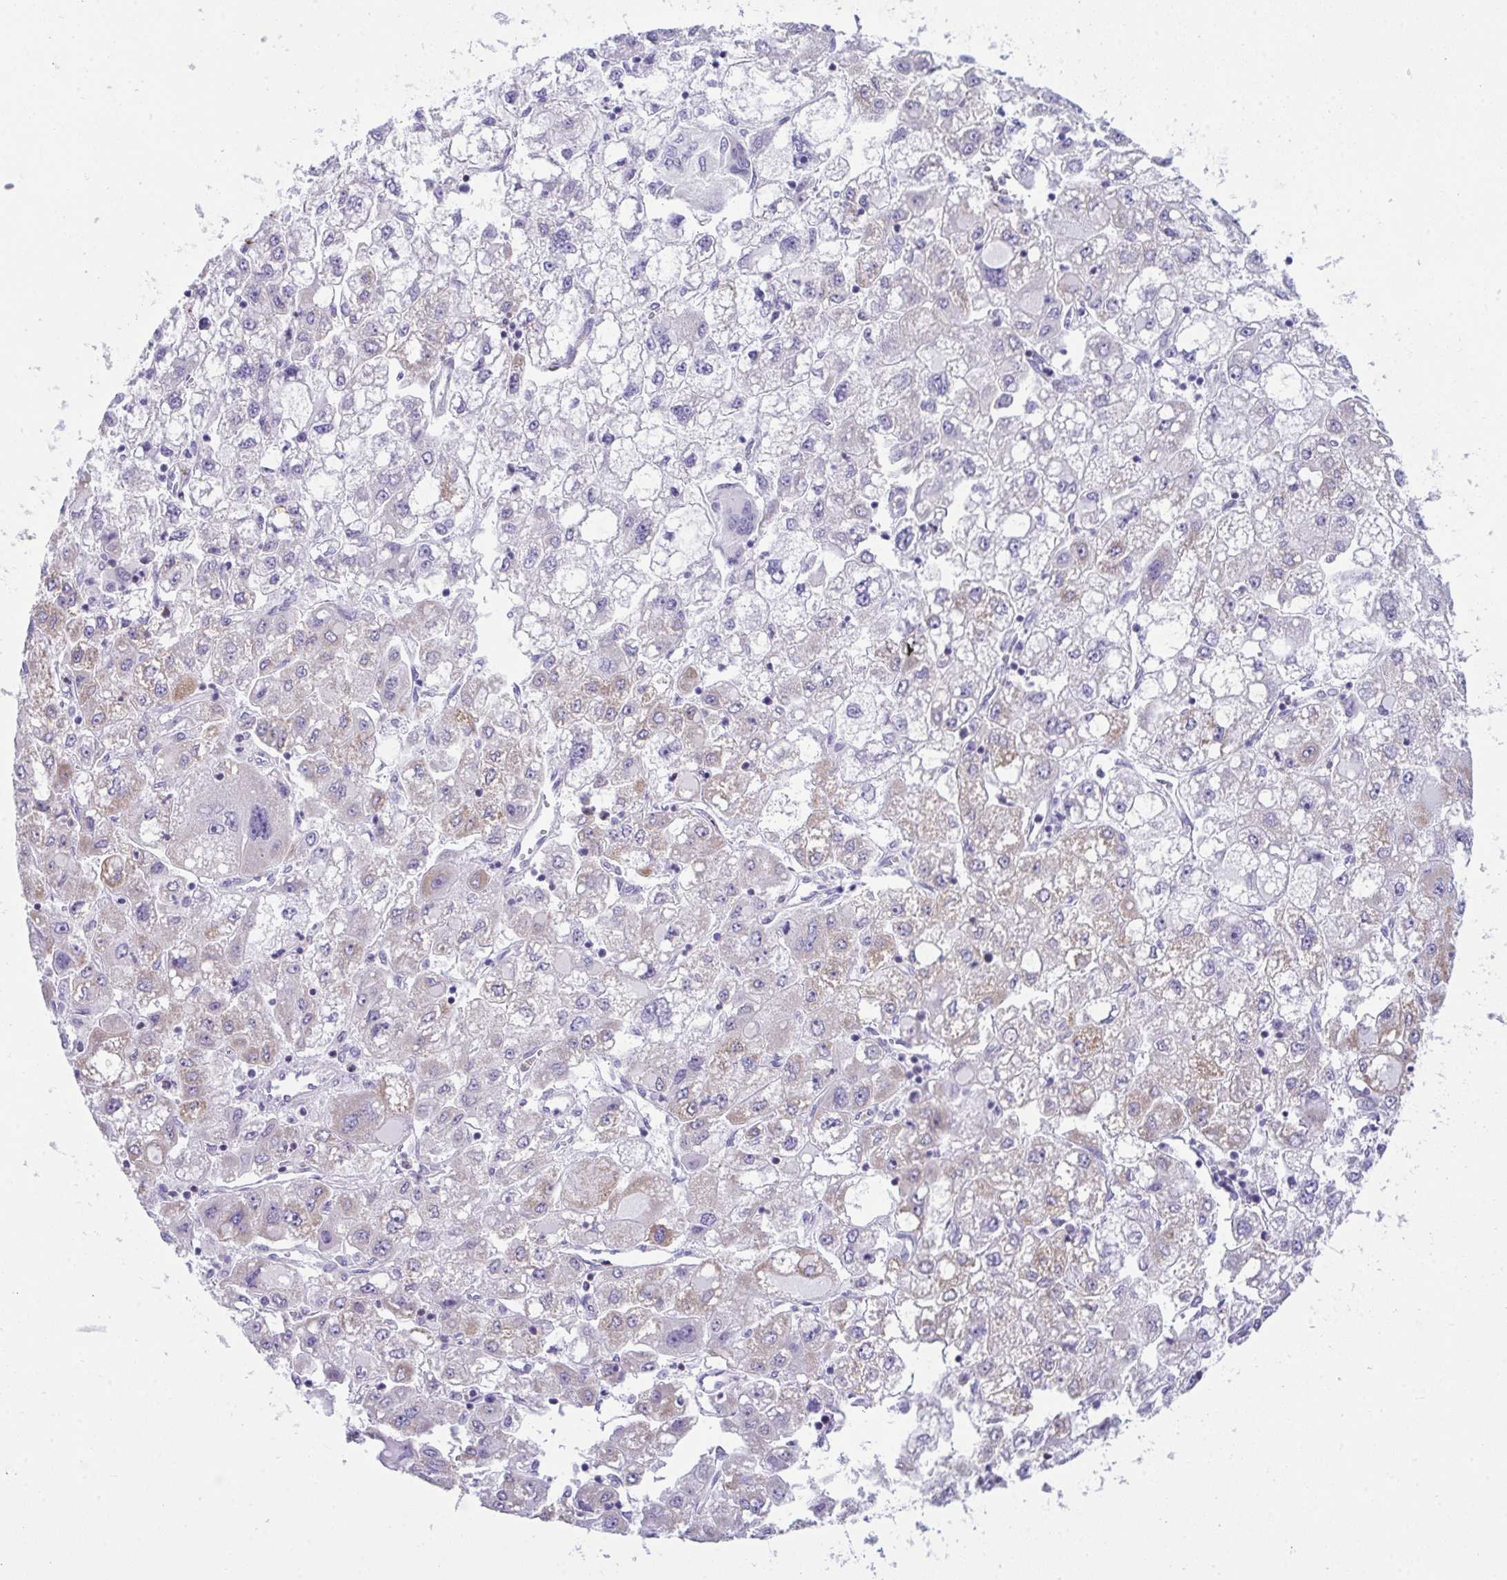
{"staining": {"intensity": "weak", "quantity": "<25%", "location": "cytoplasmic/membranous"}, "tissue": "liver cancer", "cell_type": "Tumor cells", "image_type": "cancer", "snomed": [{"axis": "morphology", "description": "Carcinoma, Hepatocellular, NOS"}, {"axis": "topography", "description": "Liver"}], "caption": "There is no significant expression in tumor cells of liver cancer.", "gene": "PLA2G12B", "patient": {"sex": "male", "age": 40}}